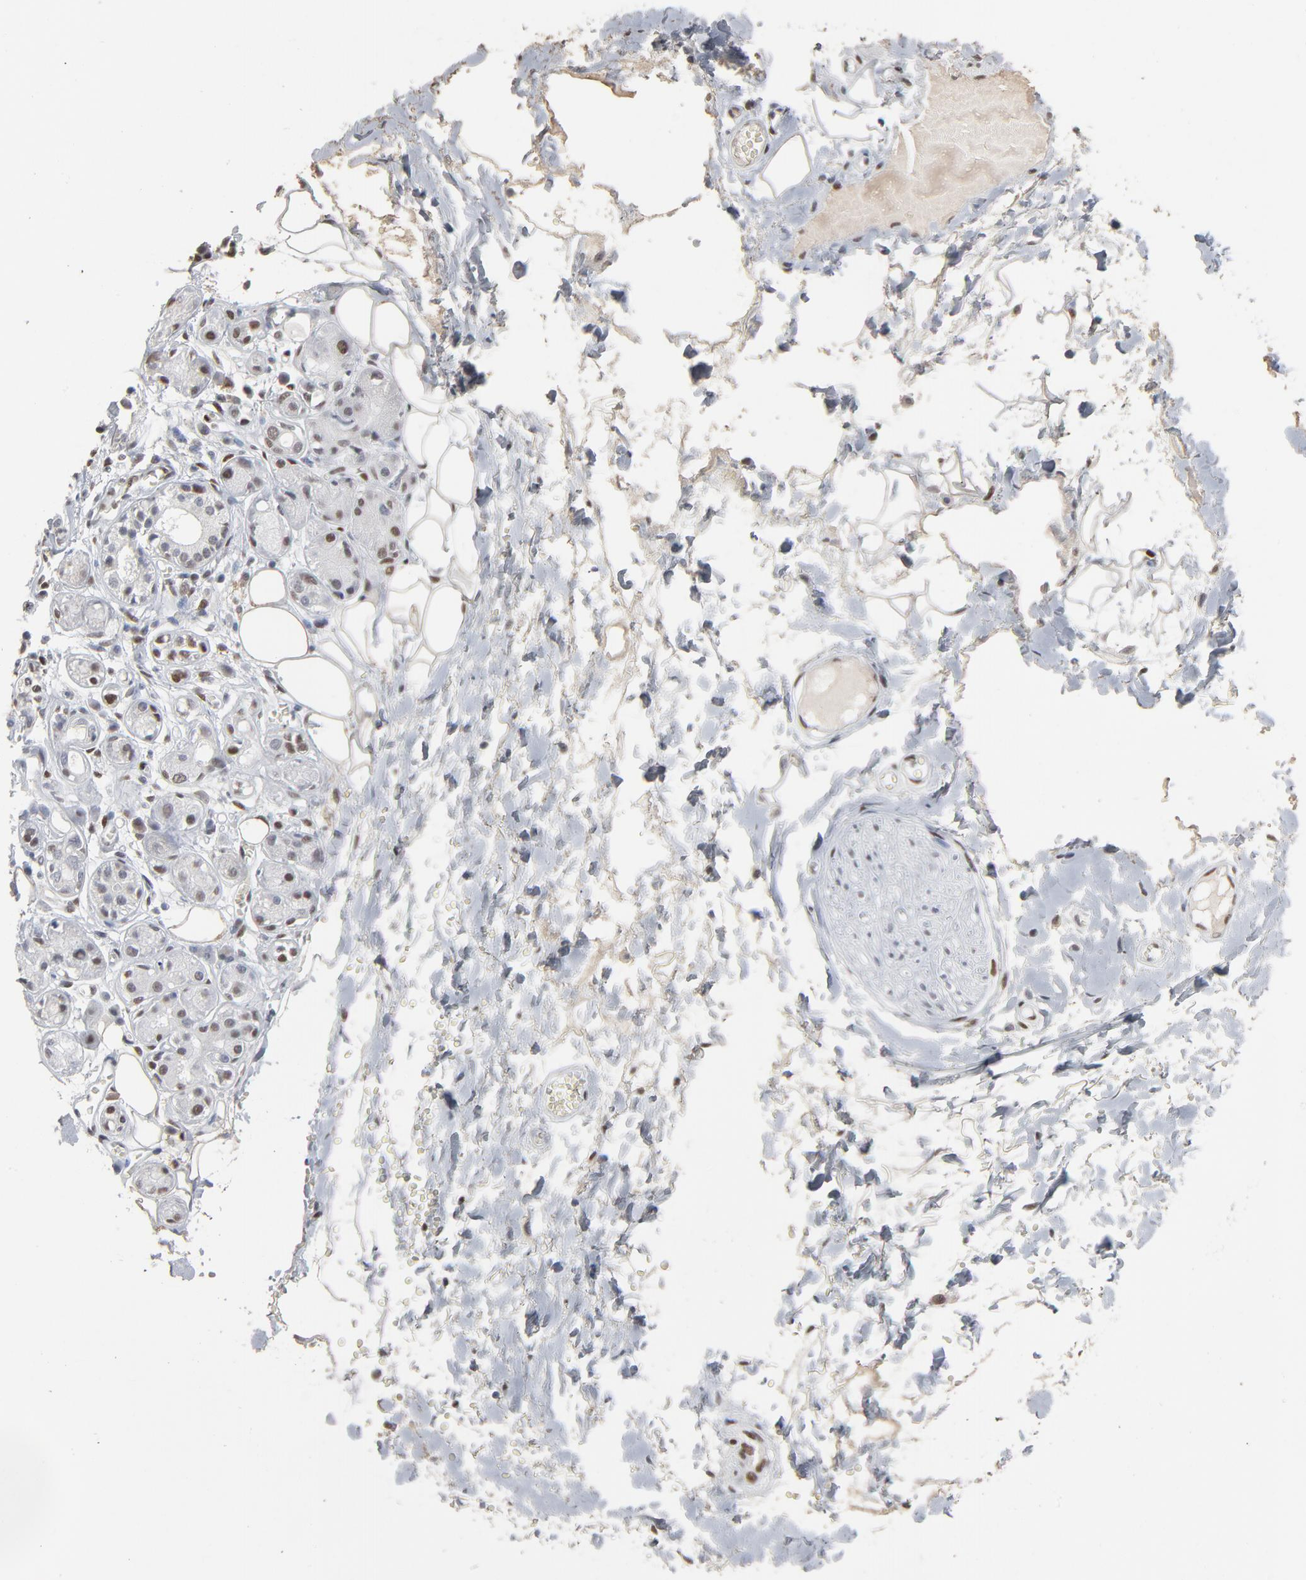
{"staining": {"intensity": "weak", "quantity": ">75%", "location": "cytoplasmic/membranous,nuclear"}, "tissue": "adipose tissue", "cell_type": "Adipocytes", "image_type": "normal", "snomed": [{"axis": "morphology", "description": "Normal tissue, NOS"}, {"axis": "morphology", "description": "Inflammation, NOS"}, {"axis": "topography", "description": "Salivary gland"}, {"axis": "topography", "description": "Peripheral nerve tissue"}], "caption": "IHC photomicrograph of benign adipose tissue: adipose tissue stained using IHC displays low levels of weak protein expression localized specifically in the cytoplasmic/membranous,nuclear of adipocytes, appearing as a cytoplasmic/membranous,nuclear brown color.", "gene": "ATF7", "patient": {"sex": "female", "age": 75}}